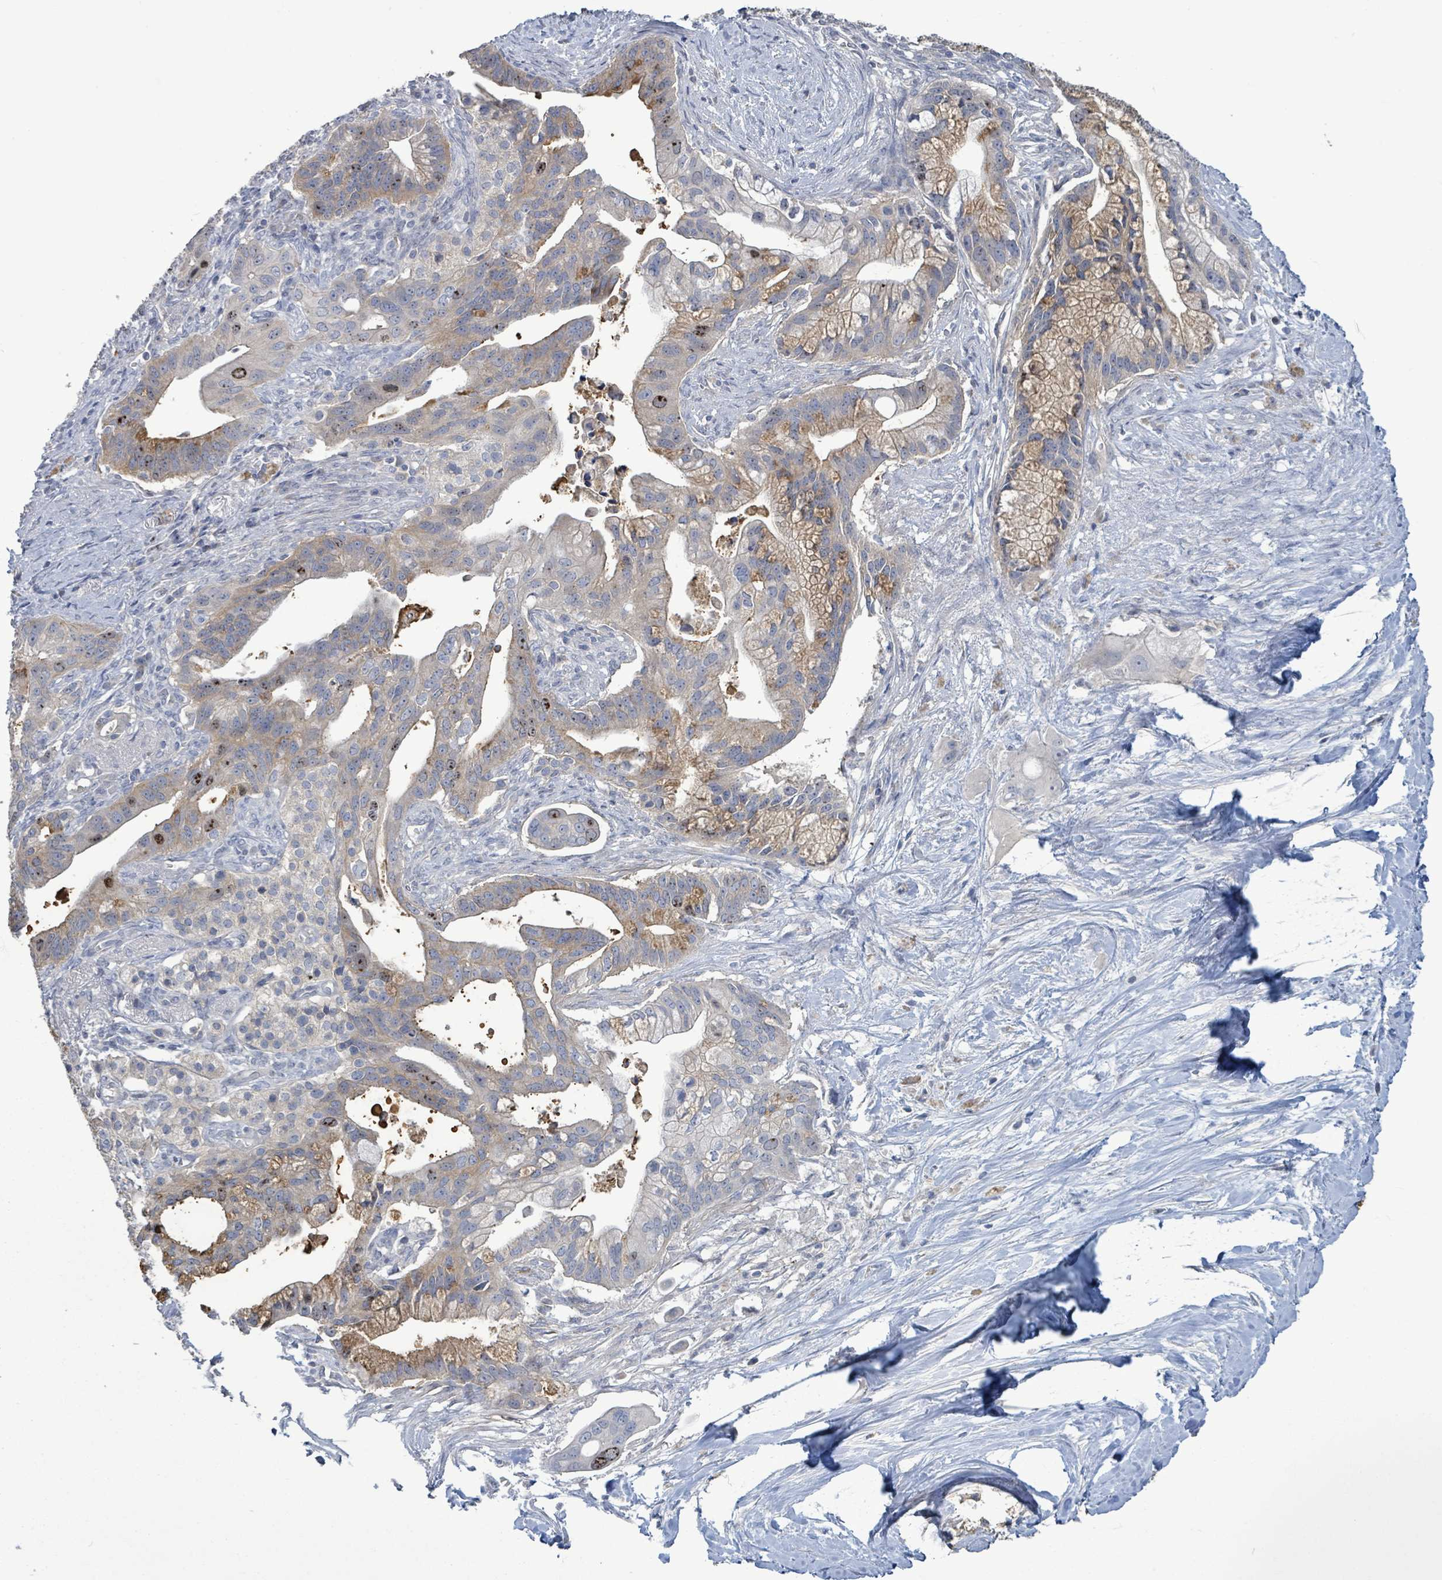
{"staining": {"intensity": "moderate", "quantity": "25%-75%", "location": "cytoplasmic/membranous"}, "tissue": "pancreatic cancer", "cell_type": "Tumor cells", "image_type": "cancer", "snomed": [{"axis": "morphology", "description": "Adenocarcinoma, NOS"}, {"axis": "topography", "description": "Pancreas"}], "caption": "Tumor cells exhibit medium levels of moderate cytoplasmic/membranous expression in approximately 25%-75% of cells in pancreatic cancer.", "gene": "KRAS", "patient": {"sex": "male", "age": 68}}